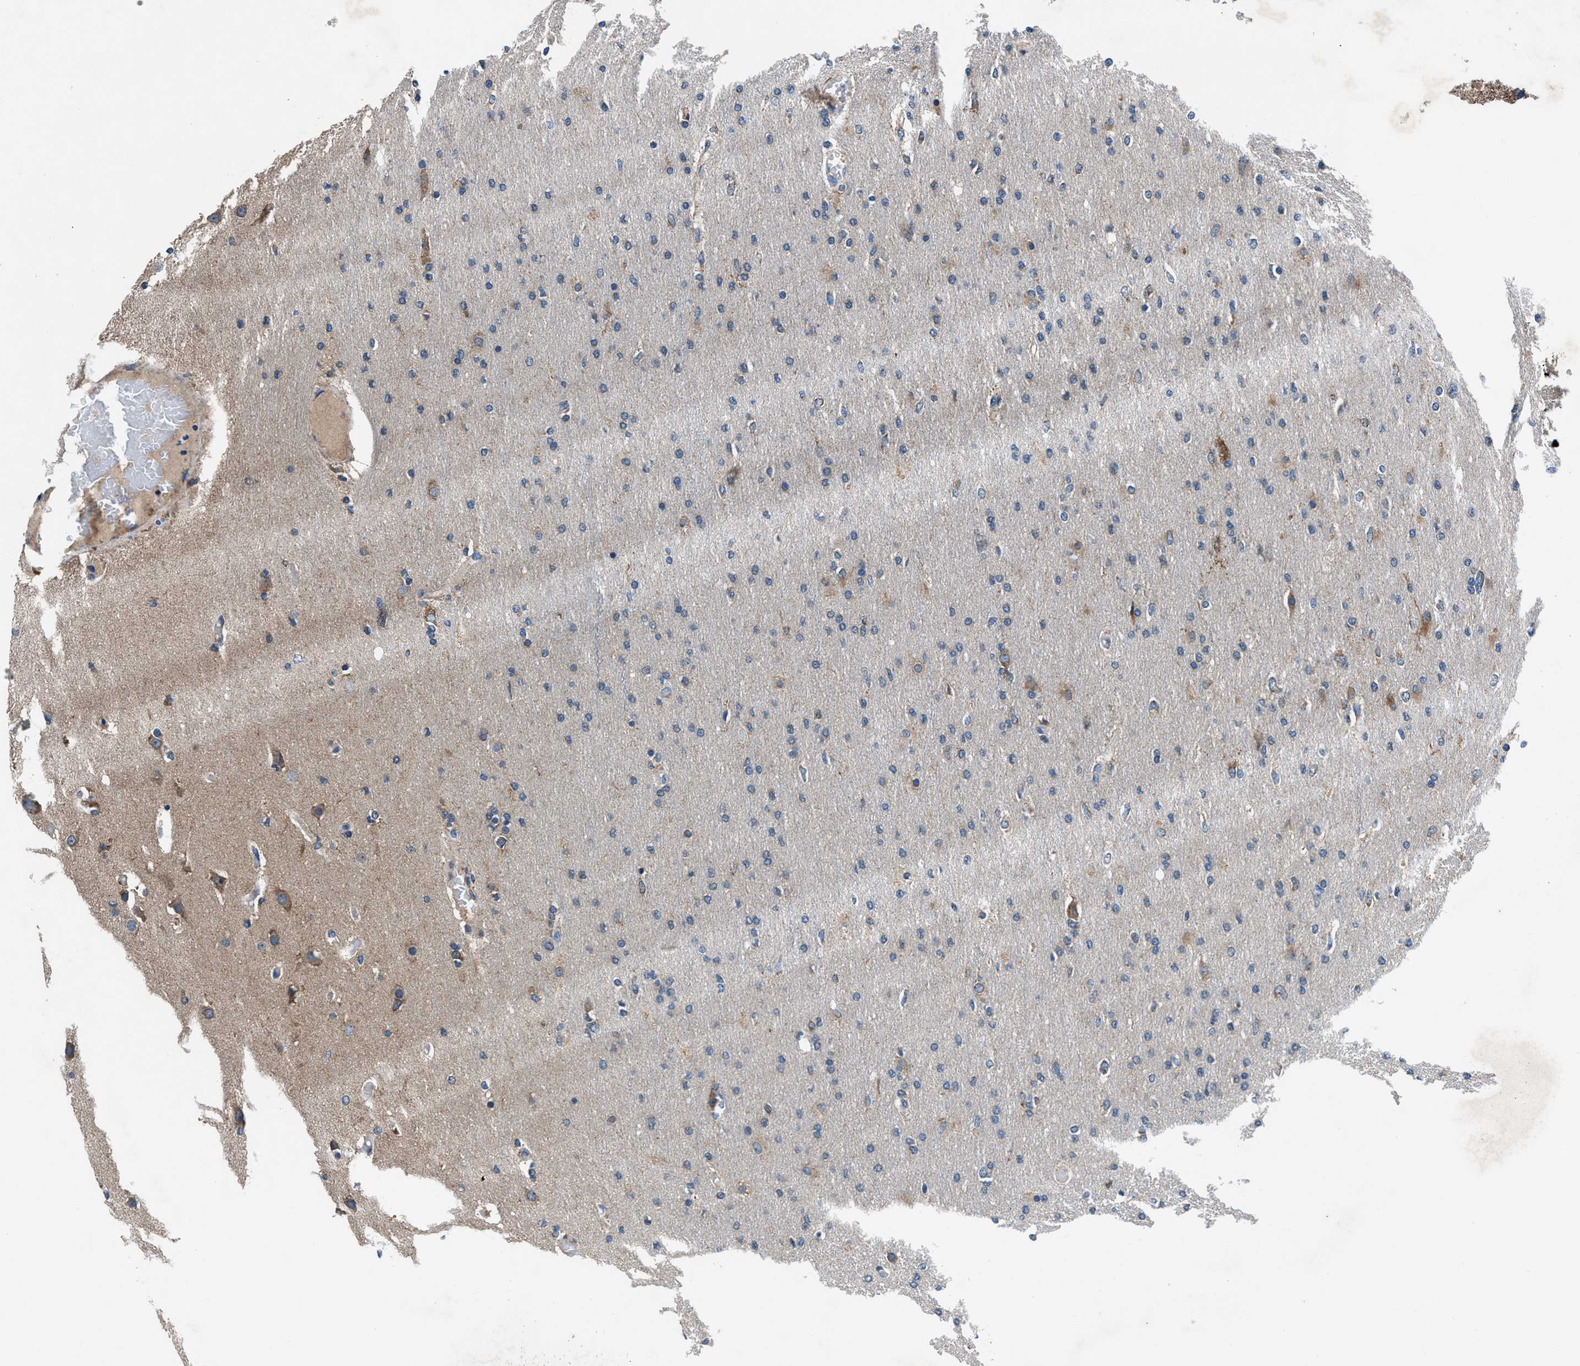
{"staining": {"intensity": "weak", "quantity": "<25%", "location": "cytoplasmic/membranous"}, "tissue": "glioma", "cell_type": "Tumor cells", "image_type": "cancer", "snomed": [{"axis": "morphology", "description": "Glioma, malignant, High grade"}, {"axis": "topography", "description": "Cerebral cortex"}], "caption": "Tumor cells are negative for brown protein staining in malignant glioma (high-grade). (DAB immunohistochemistry with hematoxylin counter stain).", "gene": "PRTFDC1", "patient": {"sex": "female", "age": 36}}